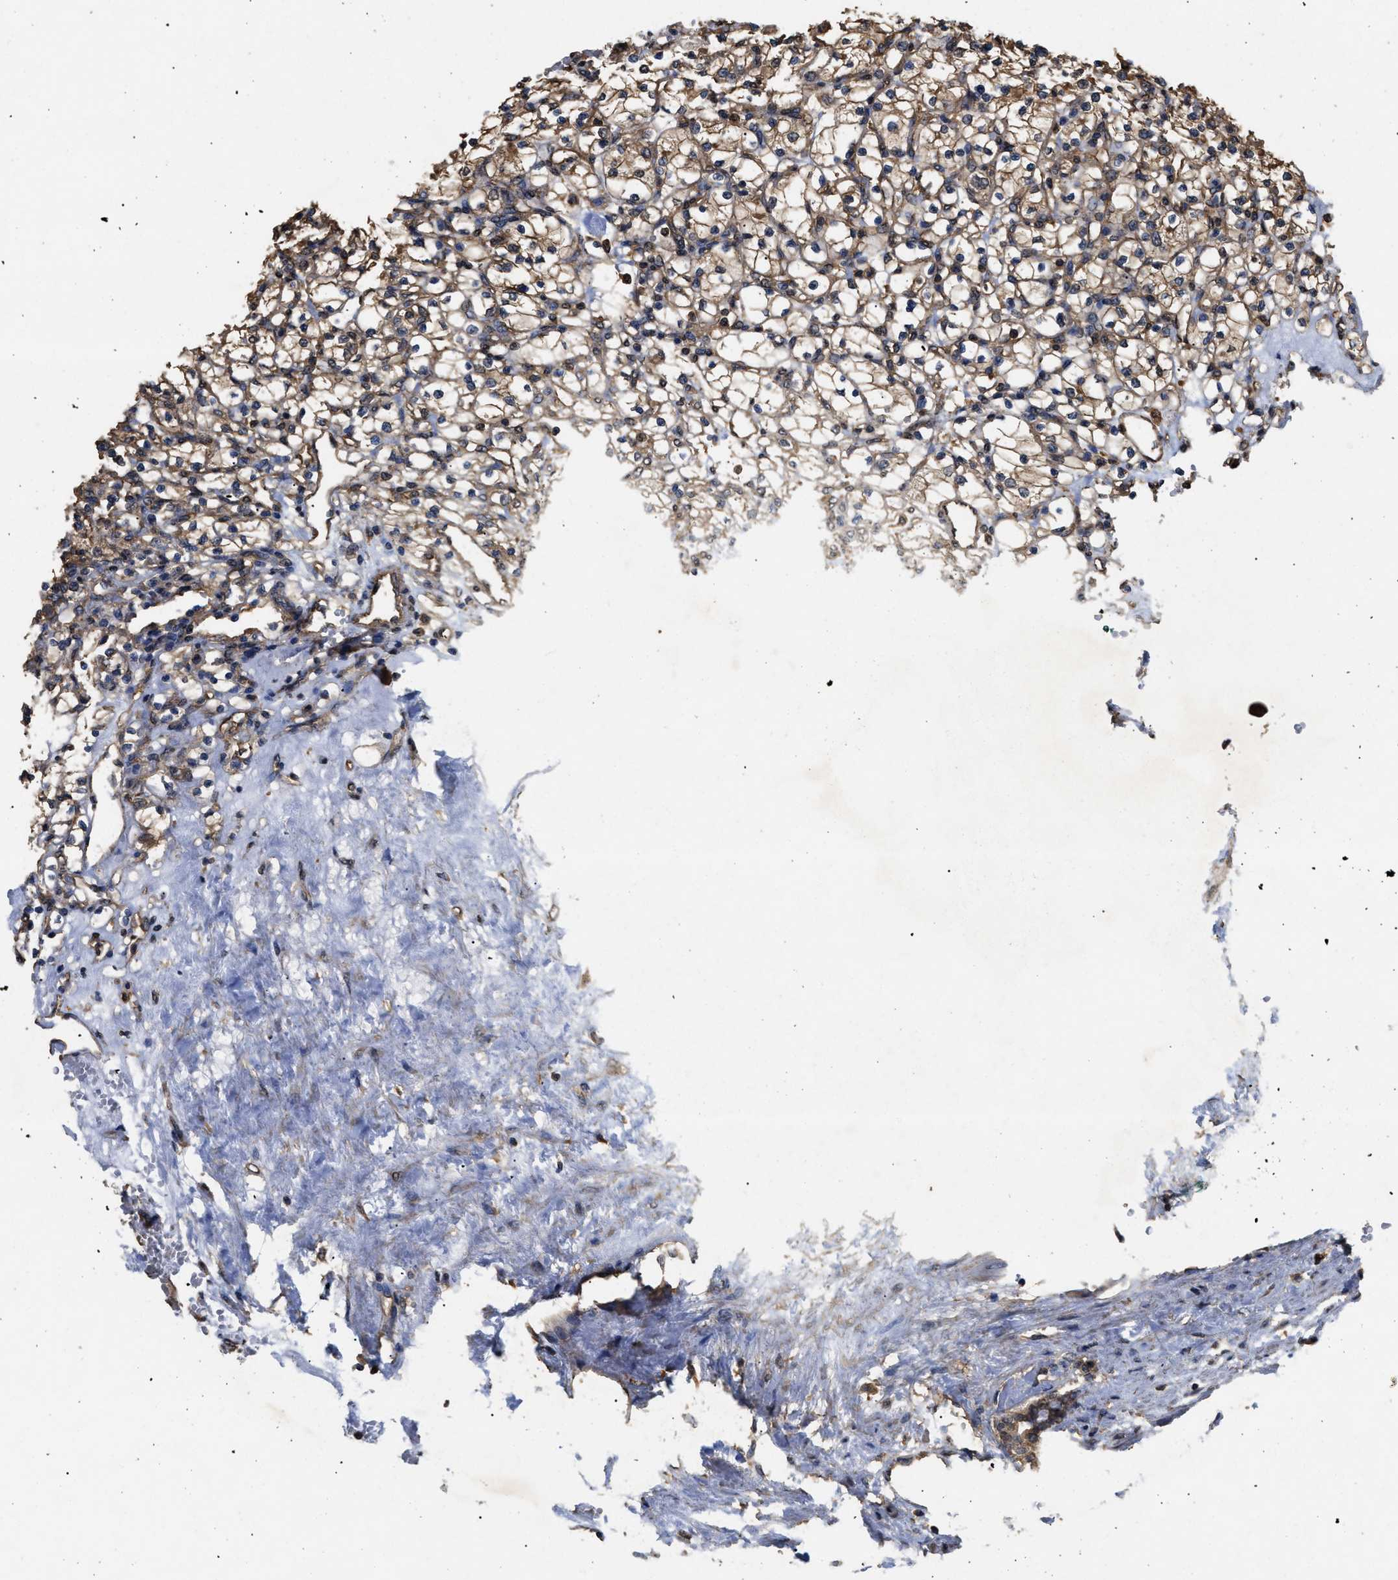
{"staining": {"intensity": "moderate", "quantity": ">75%", "location": "cytoplasmic/membranous"}, "tissue": "renal cancer", "cell_type": "Tumor cells", "image_type": "cancer", "snomed": [{"axis": "morphology", "description": "Adenocarcinoma, NOS"}, {"axis": "topography", "description": "Kidney"}], "caption": "Immunohistochemistry (IHC) staining of adenocarcinoma (renal), which displays medium levels of moderate cytoplasmic/membranous positivity in about >75% of tumor cells indicating moderate cytoplasmic/membranous protein expression. The staining was performed using DAB (3,3'-diaminobenzidine) (brown) for protein detection and nuclei were counterstained in hematoxylin (blue).", "gene": "CALM1", "patient": {"sex": "female", "age": 83}}